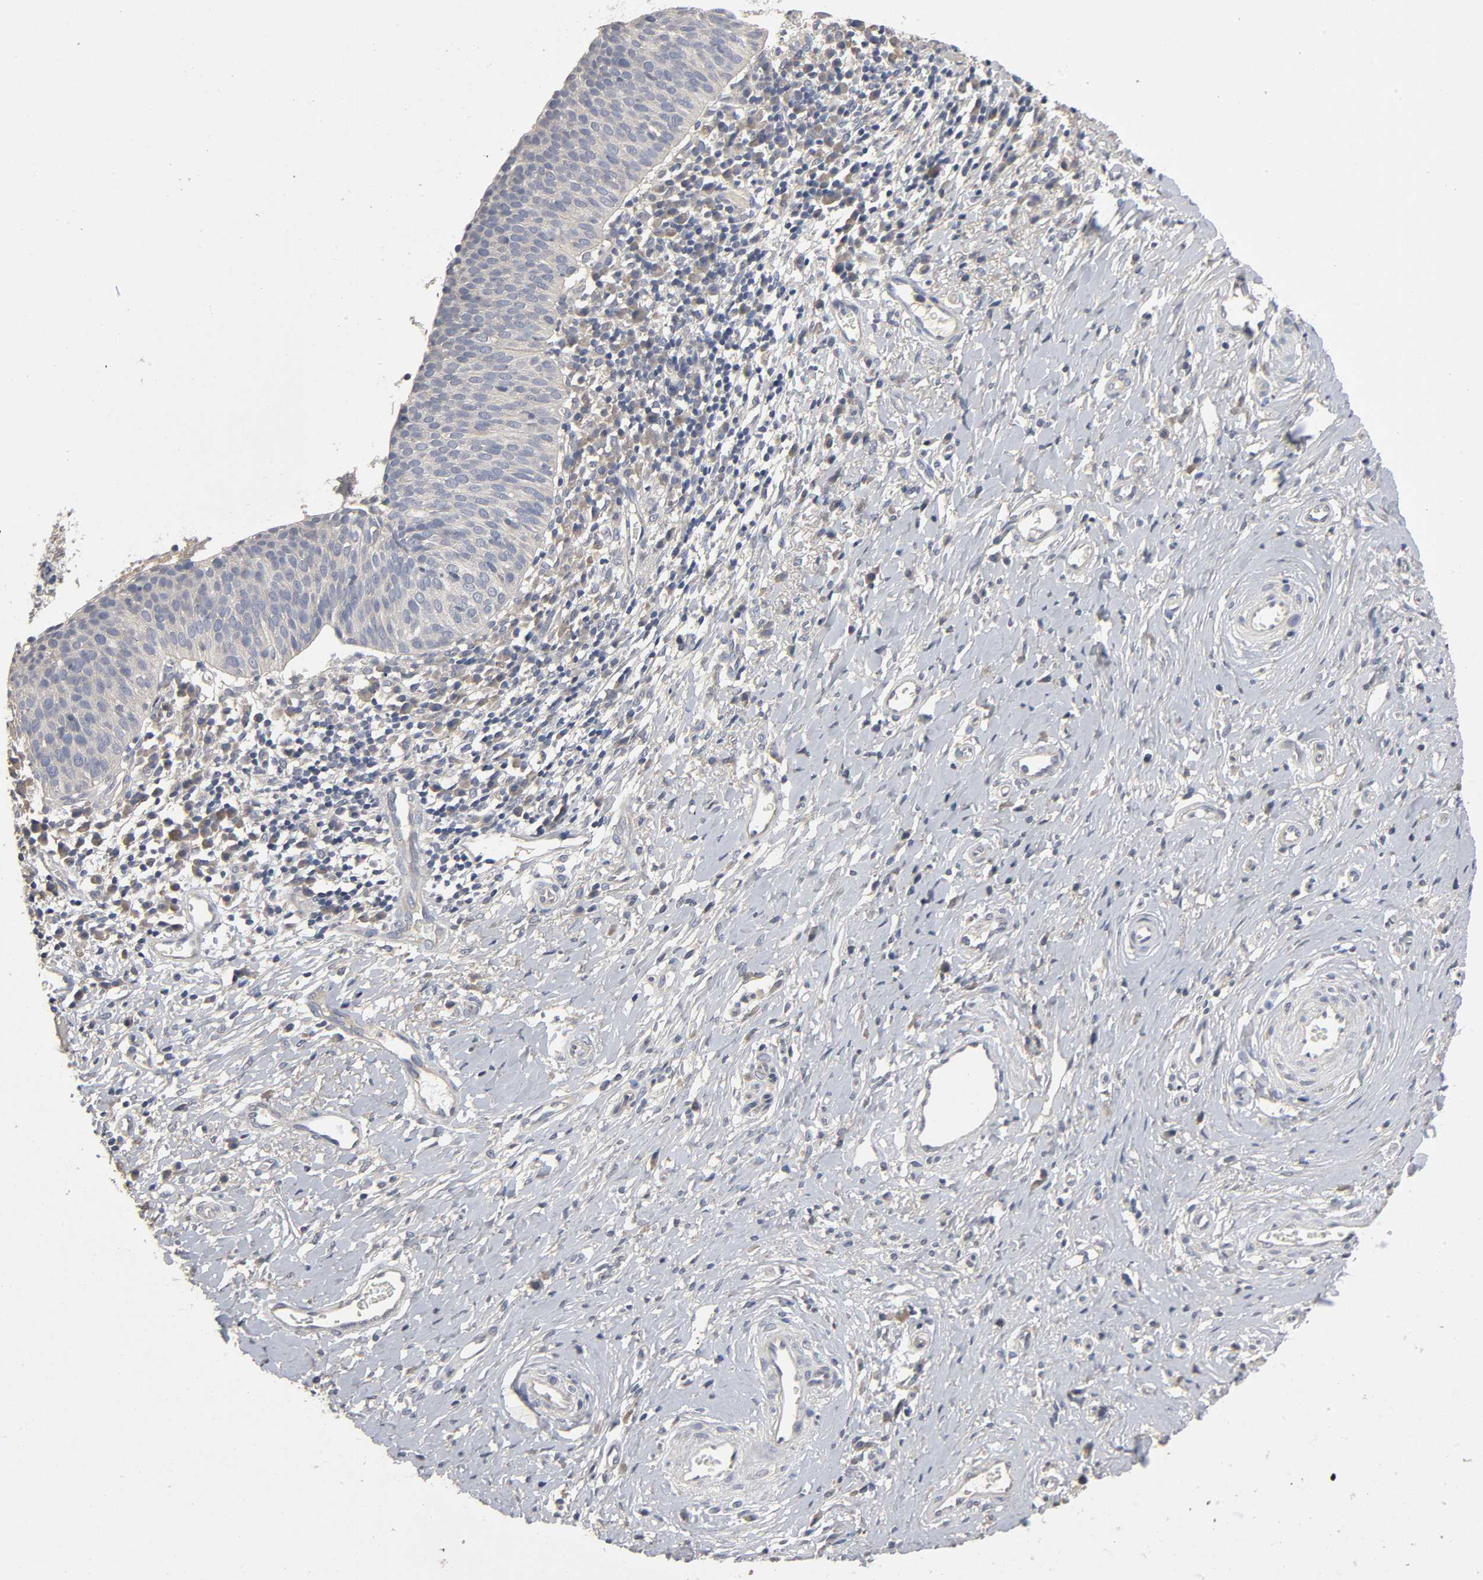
{"staining": {"intensity": "negative", "quantity": "none", "location": "none"}, "tissue": "cervical cancer", "cell_type": "Tumor cells", "image_type": "cancer", "snomed": [{"axis": "morphology", "description": "Normal tissue, NOS"}, {"axis": "morphology", "description": "Squamous cell carcinoma, NOS"}, {"axis": "topography", "description": "Cervix"}], "caption": "DAB immunohistochemical staining of human cervical cancer exhibits no significant expression in tumor cells.", "gene": "SLC10A2", "patient": {"sex": "female", "age": 39}}